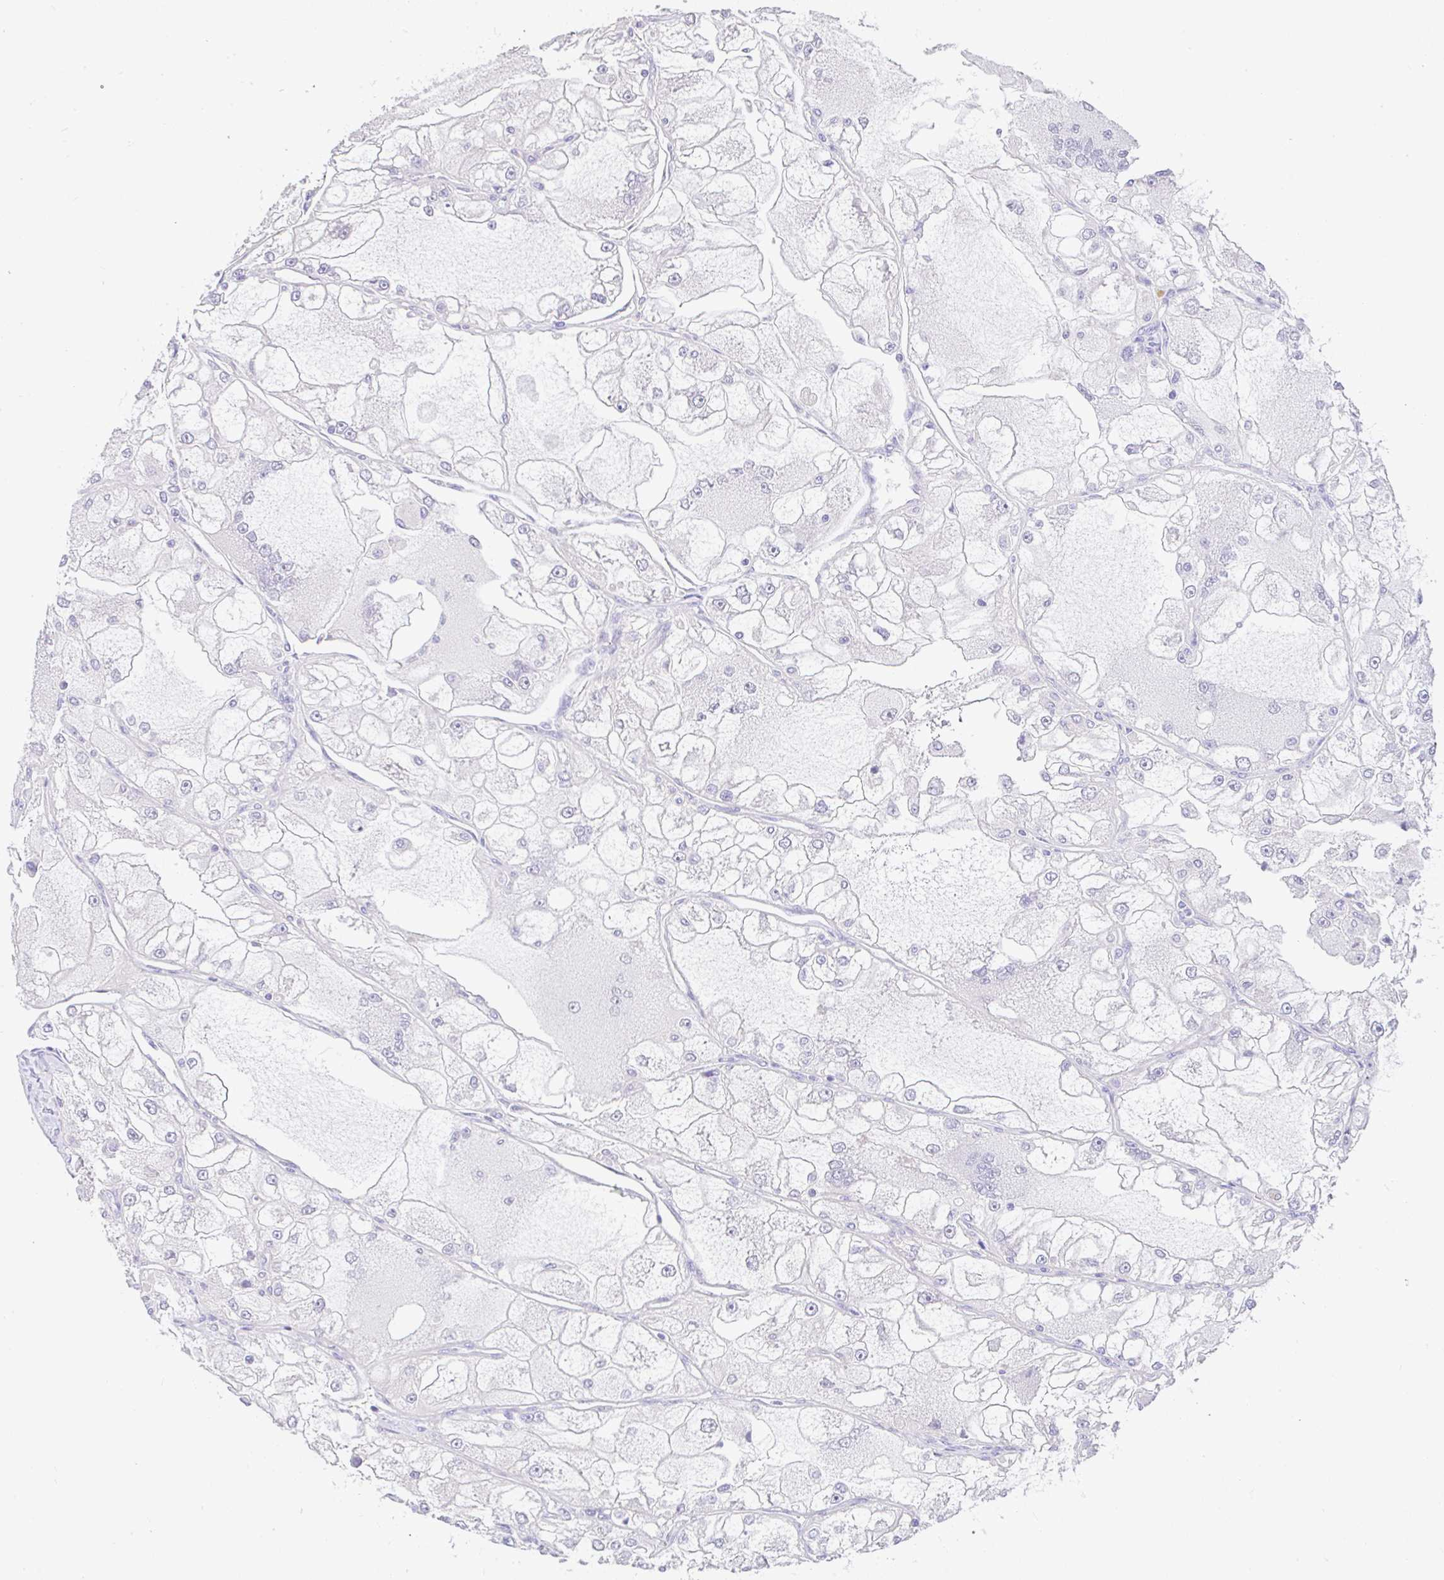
{"staining": {"intensity": "negative", "quantity": "none", "location": "none"}, "tissue": "renal cancer", "cell_type": "Tumor cells", "image_type": "cancer", "snomed": [{"axis": "morphology", "description": "Adenocarcinoma, NOS"}, {"axis": "topography", "description": "Kidney"}], "caption": "DAB (3,3'-diaminobenzidine) immunohistochemical staining of adenocarcinoma (renal) displays no significant staining in tumor cells.", "gene": "CTU1", "patient": {"sex": "female", "age": 72}}